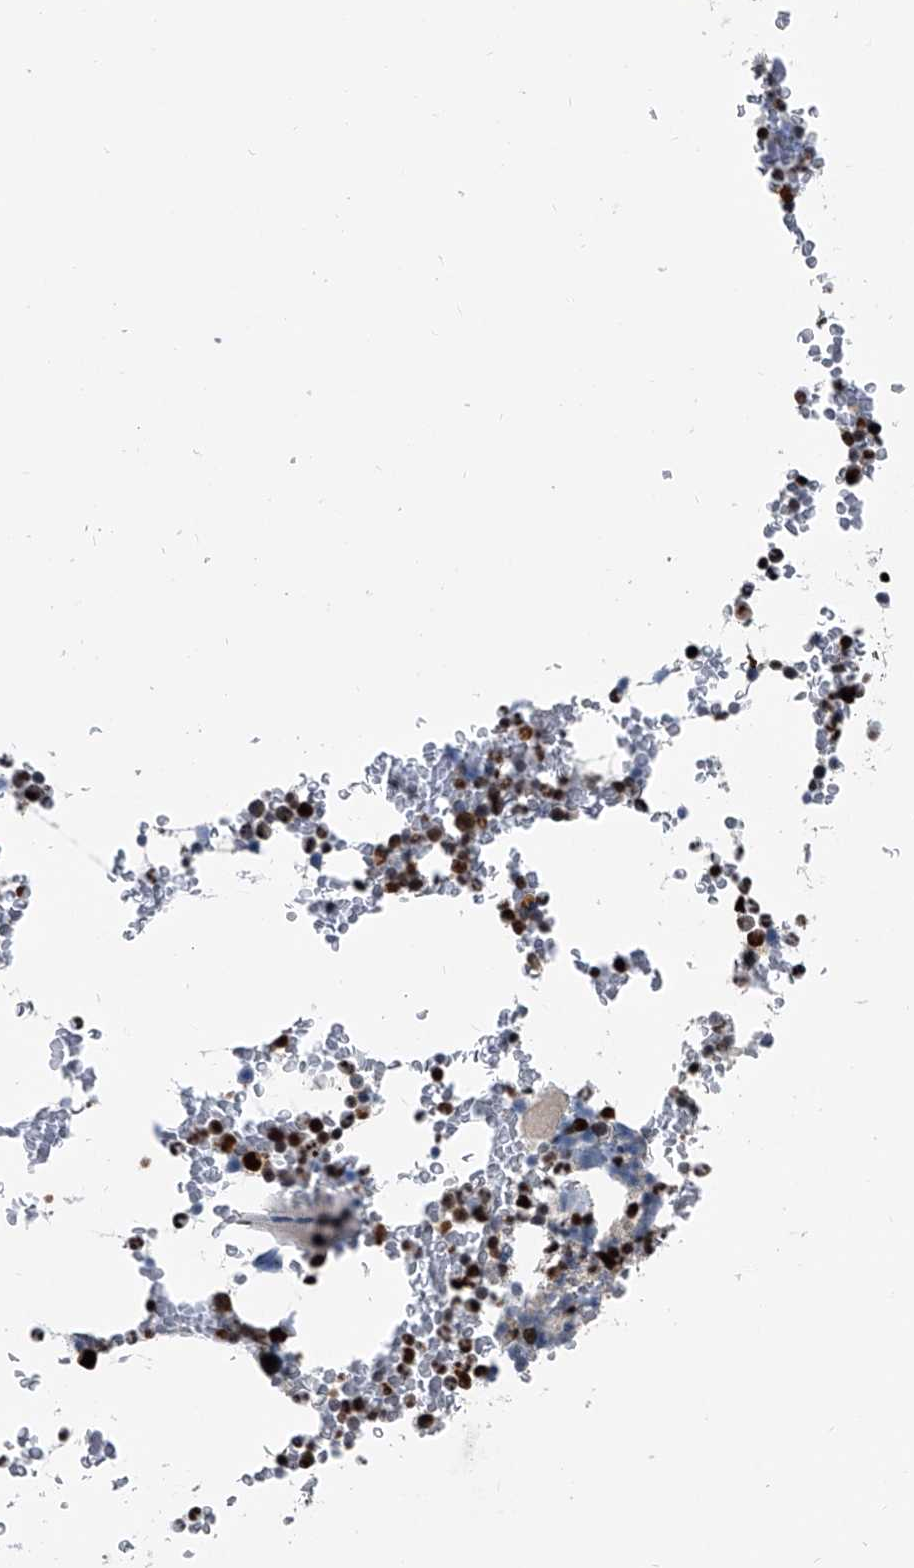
{"staining": {"intensity": "strong", "quantity": "25%-75%", "location": "nuclear"}, "tissue": "bone marrow", "cell_type": "Hematopoietic cells", "image_type": "normal", "snomed": [{"axis": "morphology", "description": "Normal tissue, NOS"}, {"axis": "topography", "description": "Bone marrow"}], "caption": "Benign bone marrow displays strong nuclear expression in about 25%-75% of hematopoietic cells, visualized by immunohistochemistry.", "gene": "FKBP5", "patient": {"sex": "male", "age": 58}}